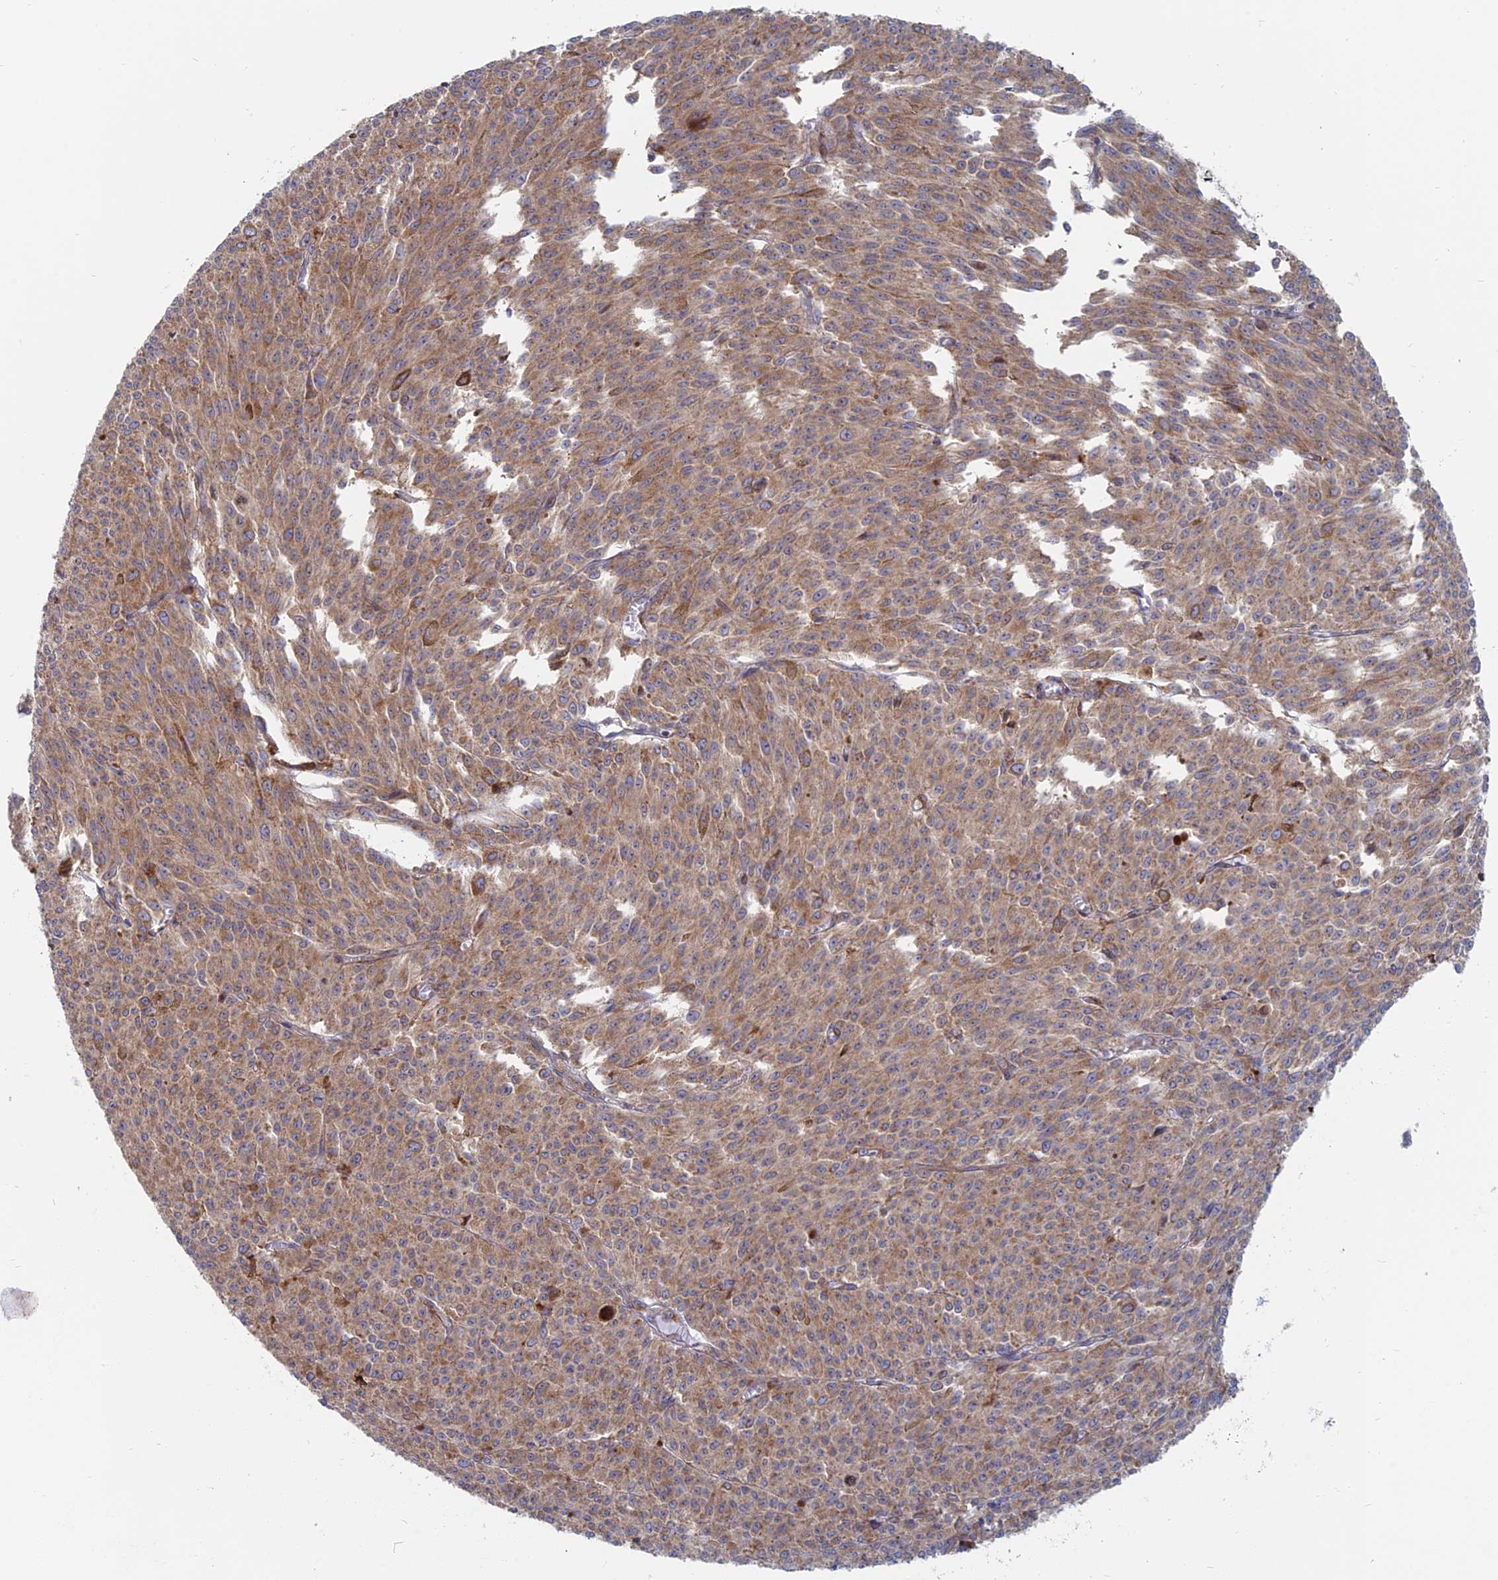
{"staining": {"intensity": "moderate", "quantity": ">75%", "location": "cytoplasmic/membranous"}, "tissue": "melanoma", "cell_type": "Tumor cells", "image_type": "cancer", "snomed": [{"axis": "morphology", "description": "Malignant melanoma, NOS"}, {"axis": "topography", "description": "Skin"}], "caption": "The immunohistochemical stain highlights moderate cytoplasmic/membranous positivity in tumor cells of malignant melanoma tissue.", "gene": "TBC1D30", "patient": {"sex": "female", "age": 52}}